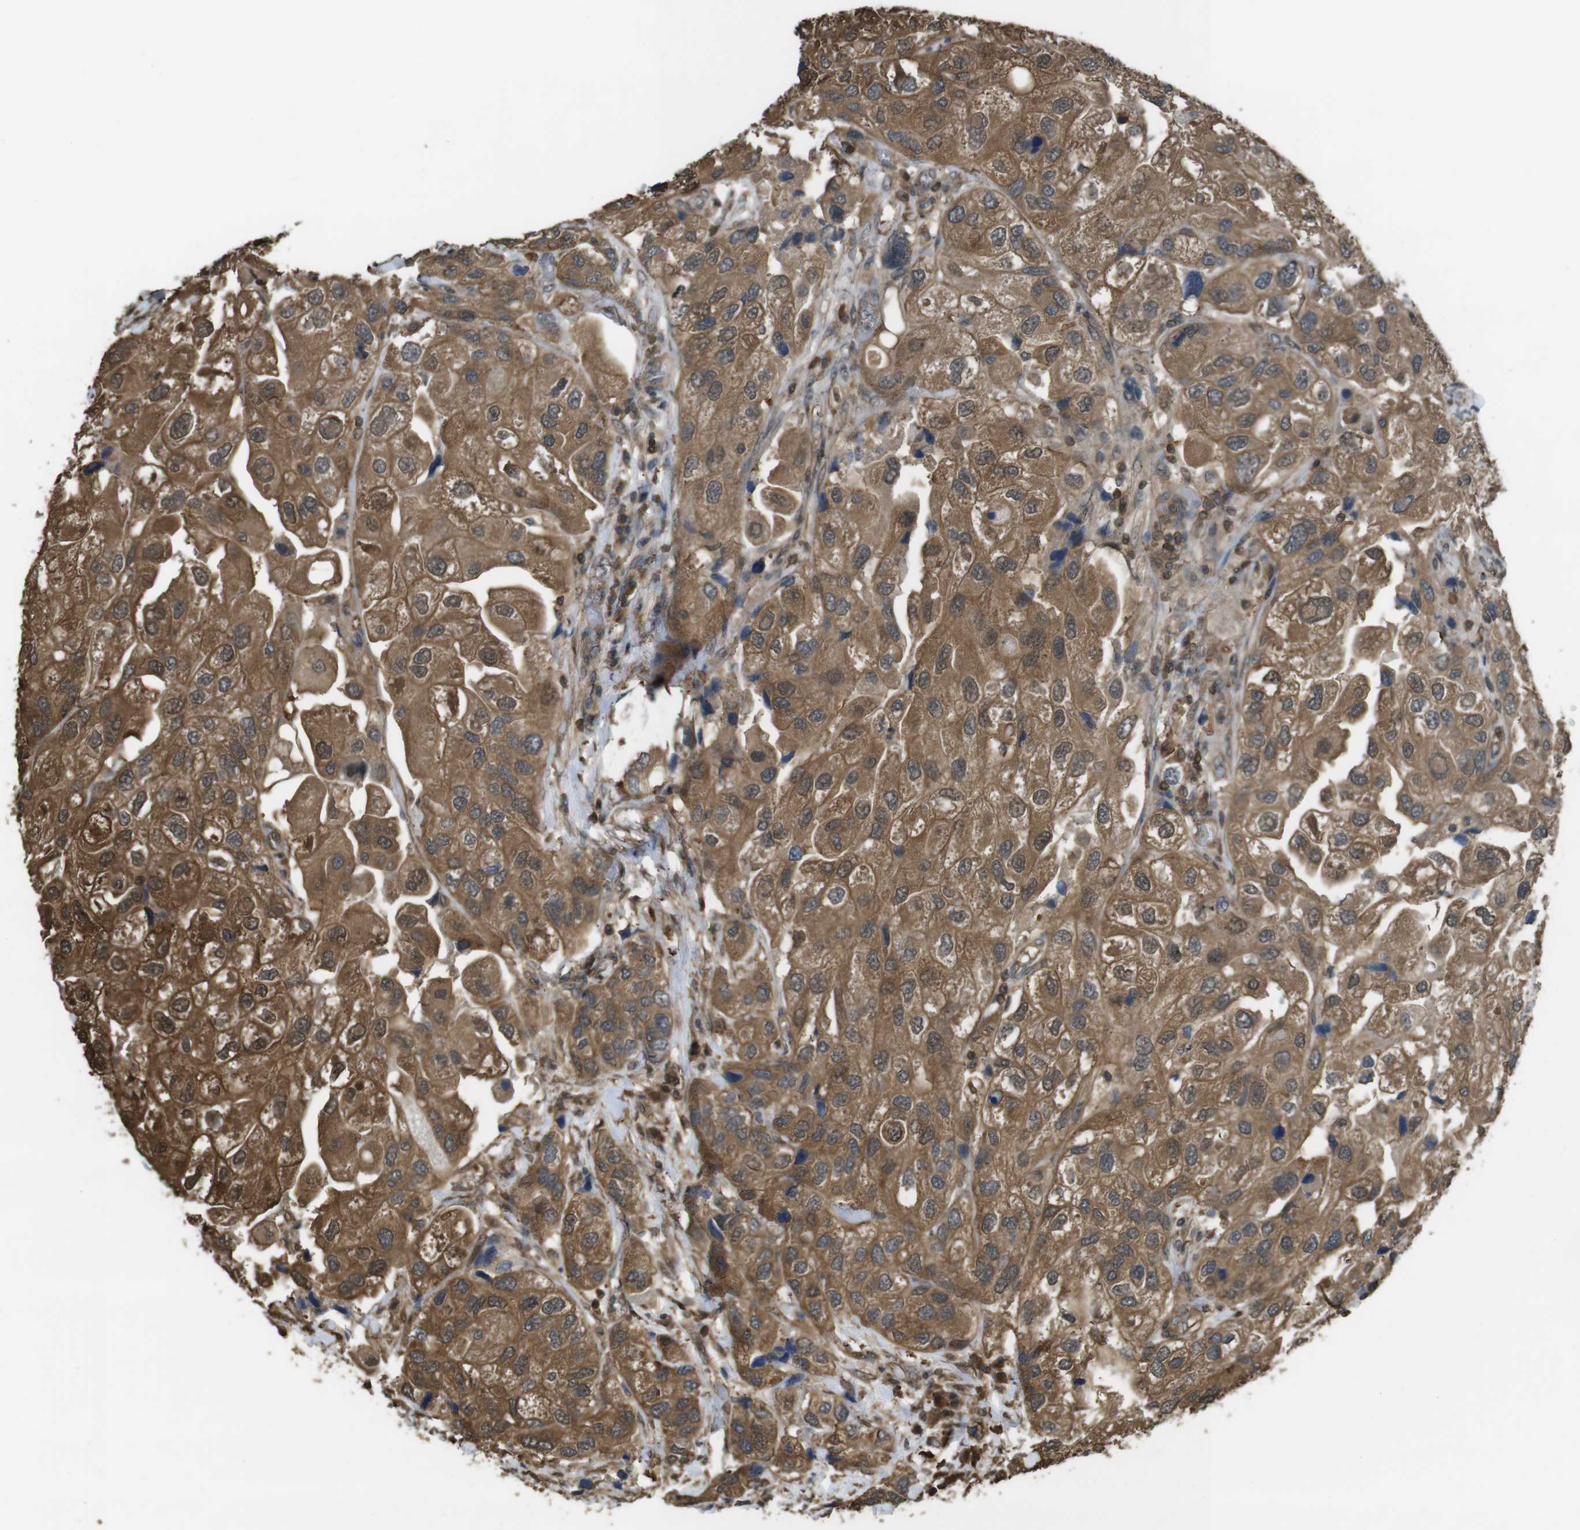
{"staining": {"intensity": "moderate", "quantity": ">75%", "location": "cytoplasmic/membranous"}, "tissue": "urothelial cancer", "cell_type": "Tumor cells", "image_type": "cancer", "snomed": [{"axis": "morphology", "description": "Urothelial carcinoma, High grade"}, {"axis": "topography", "description": "Urinary bladder"}], "caption": "Protein staining reveals moderate cytoplasmic/membranous positivity in about >75% of tumor cells in high-grade urothelial carcinoma. (DAB (3,3'-diaminobenzidine) IHC, brown staining for protein, blue staining for nuclei).", "gene": "ARHGDIA", "patient": {"sex": "female", "age": 64}}